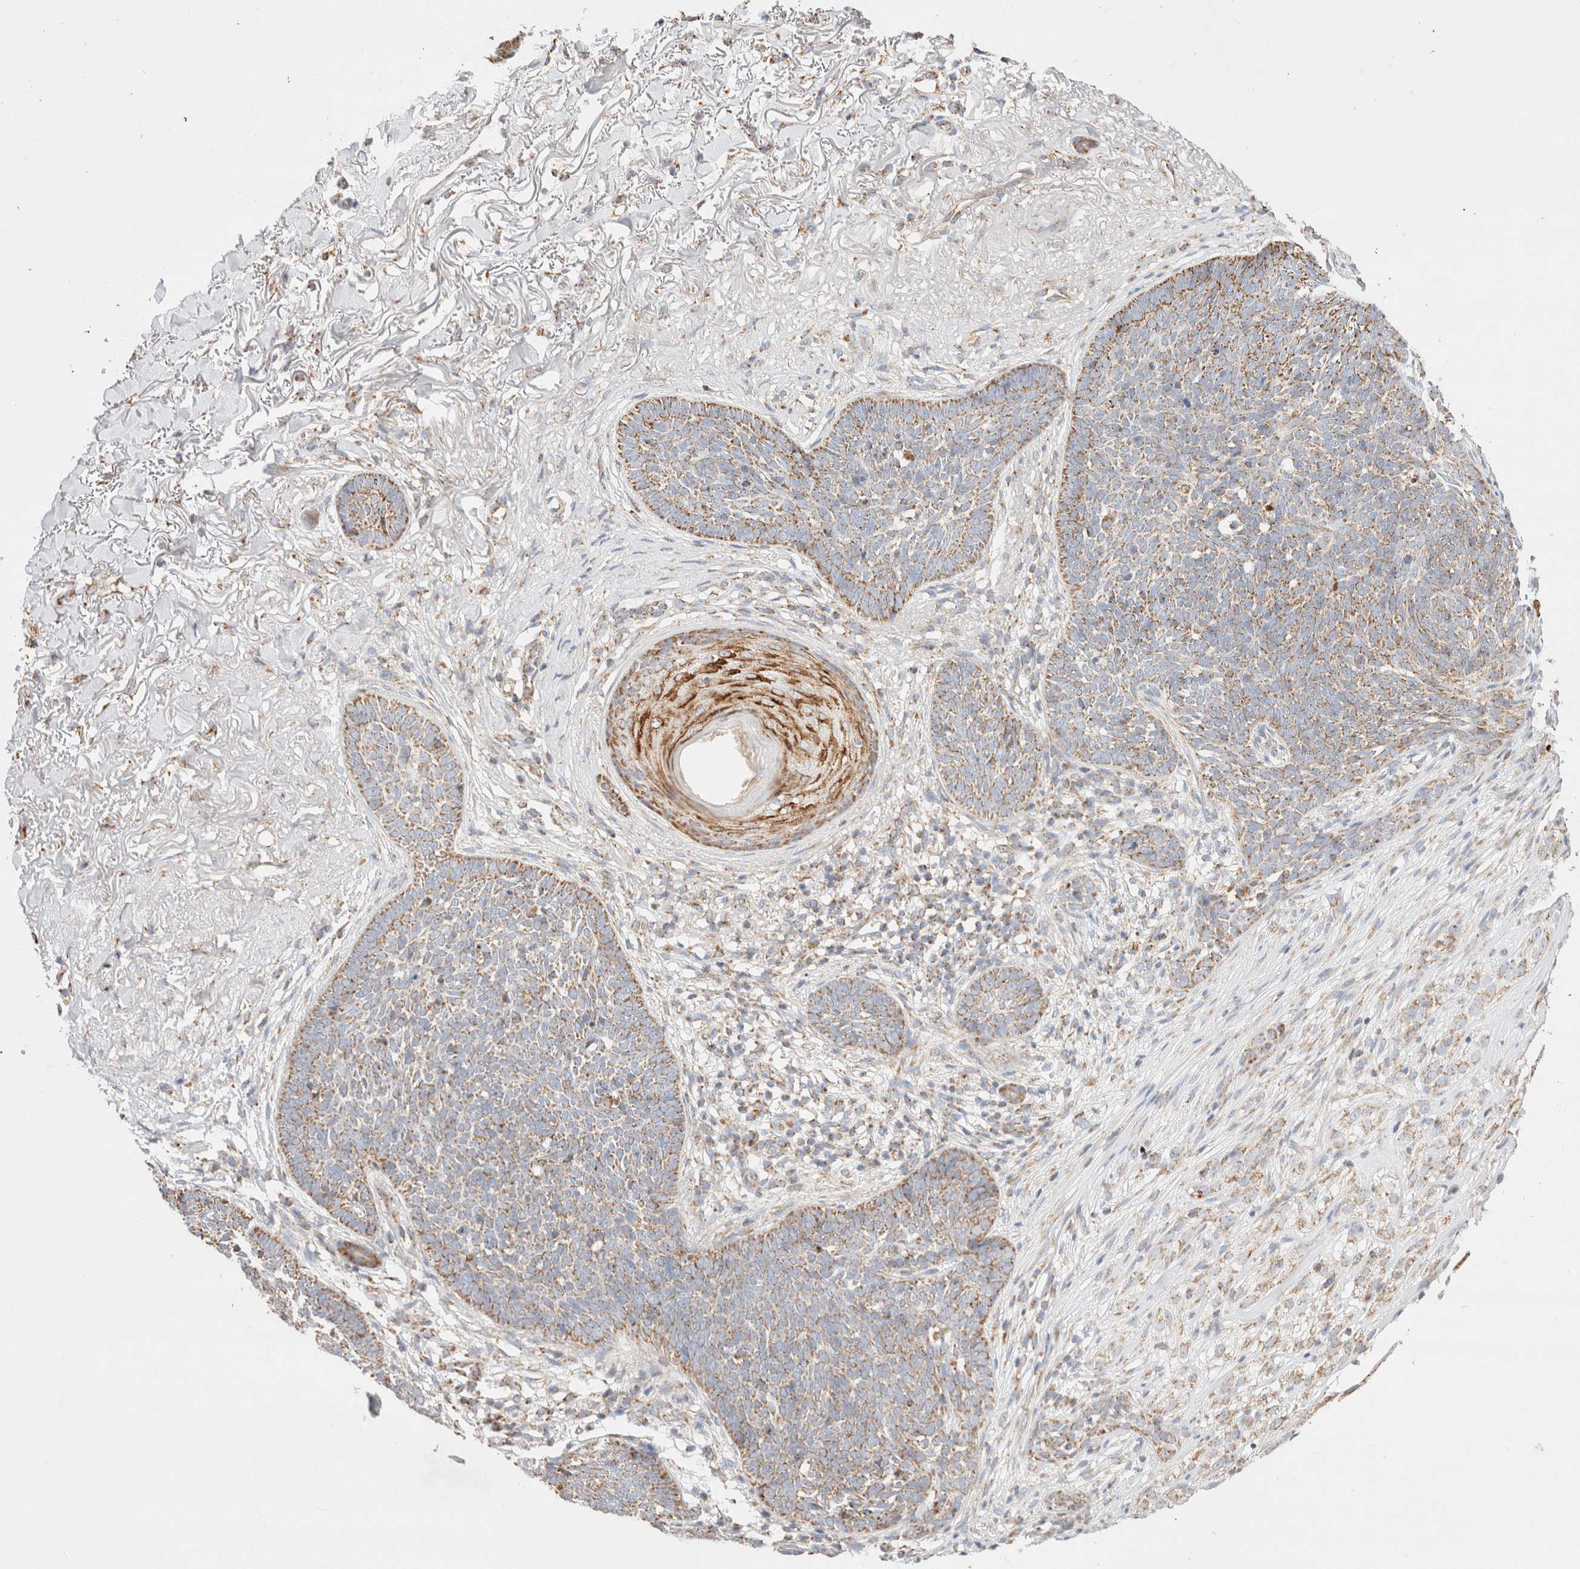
{"staining": {"intensity": "weak", "quantity": ">75%", "location": "cytoplasmic/membranous"}, "tissue": "skin cancer", "cell_type": "Tumor cells", "image_type": "cancer", "snomed": [{"axis": "morphology", "description": "Basal cell carcinoma"}, {"axis": "topography", "description": "Skin"}], "caption": "Immunohistochemical staining of human skin cancer (basal cell carcinoma) shows low levels of weak cytoplasmic/membranous positivity in approximately >75% of tumor cells. The staining is performed using DAB (3,3'-diaminobenzidine) brown chromogen to label protein expression. The nuclei are counter-stained blue using hematoxylin.", "gene": "PHB2", "patient": {"sex": "female", "age": 70}}